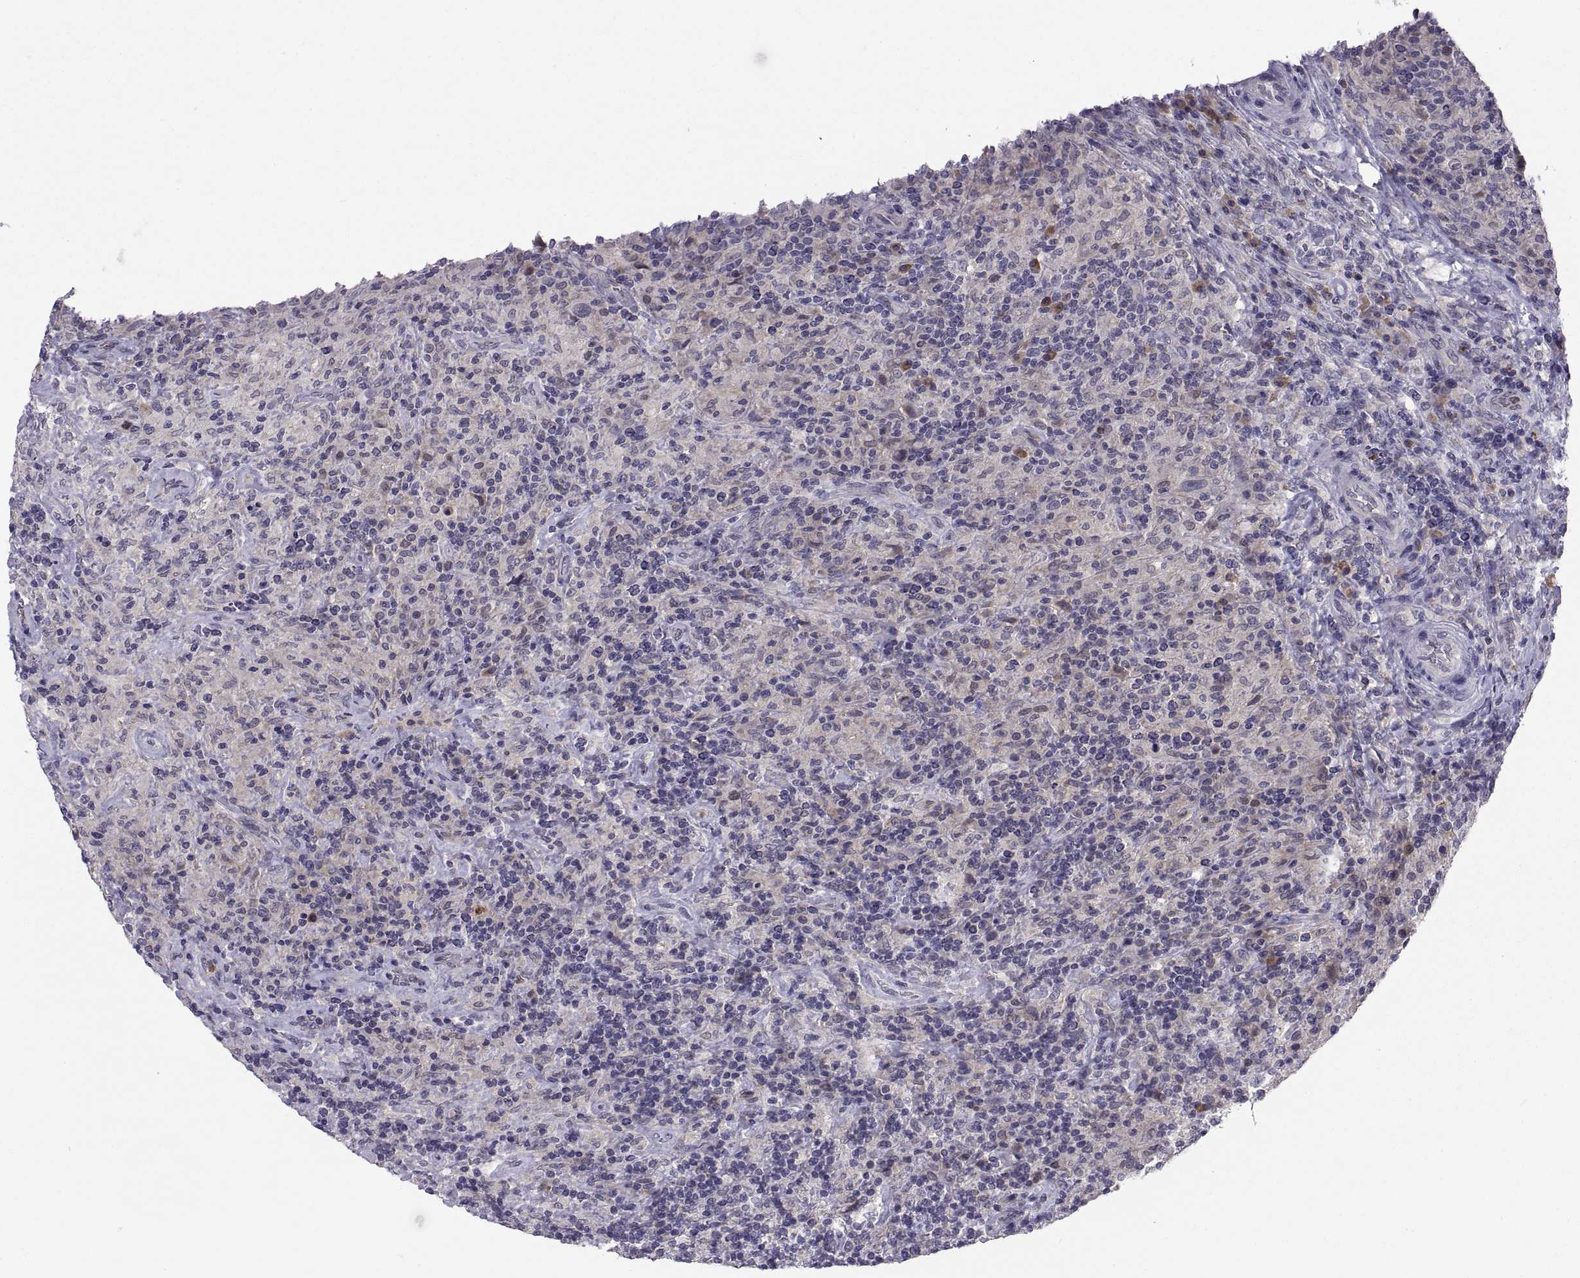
{"staining": {"intensity": "negative", "quantity": "none", "location": "none"}, "tissue": "lymphoma", "cell_type": "Tumor cells", "image_type": "cancer", "snomed": [{"axis": "morphology", "description": "Hodgkin's disease, NOS"}, {"axis": "topography", "description": "Lymph node"}], "caption": "Tumor cells show no significant expression in lymphoma.", "gene": "PKP1", "patient": {"sex": "male", "age": 70}}